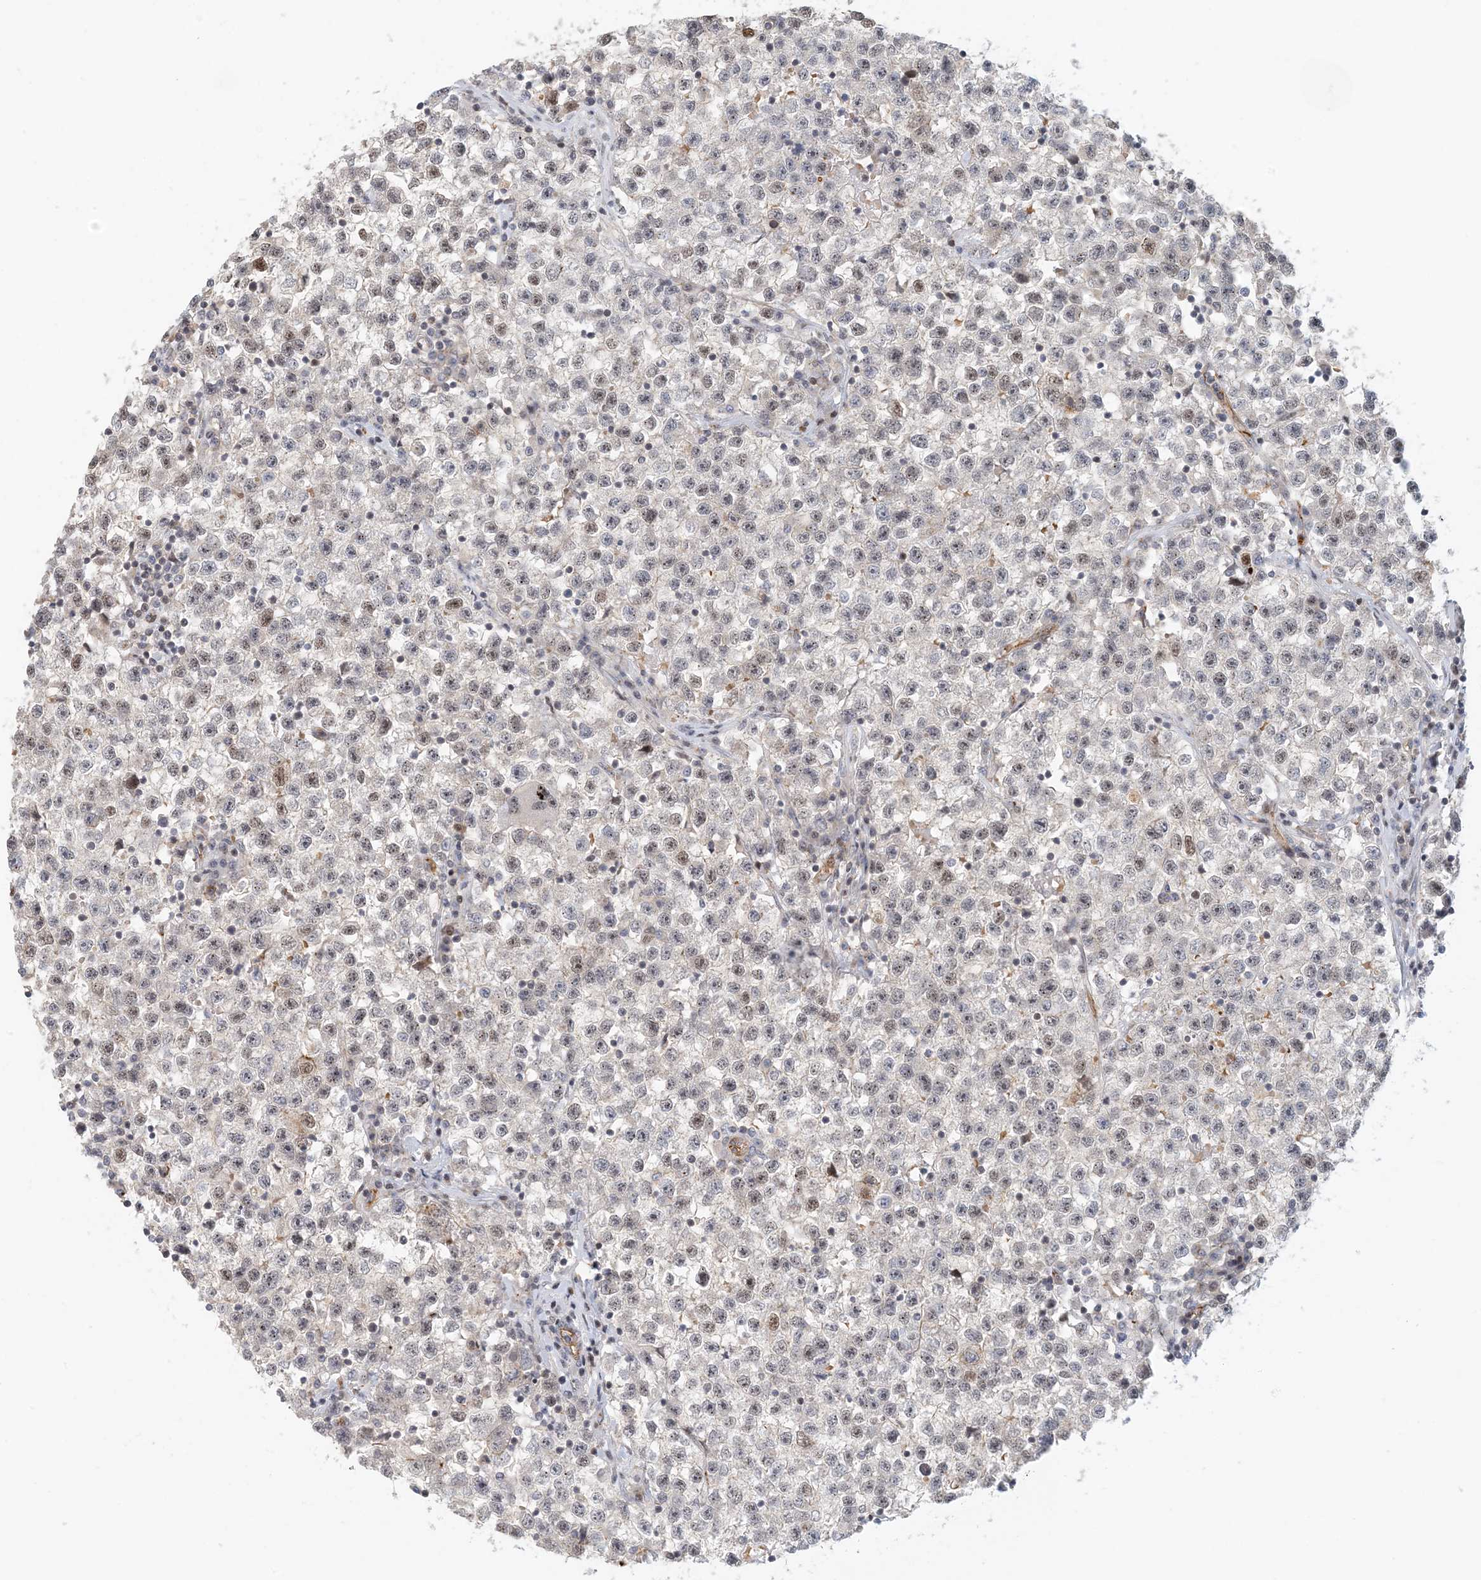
{"staining": {"intensity": "weak", "quantity": "25%-75%", "location": "nuclear"}, "tissue": "testis cancer", "cell_type": "Tumor cells", "image_type": "cancer", "snomed": [{"axis": "morphology", "description": "Seminoma, NOS"}, {"axis": "topography", "description": "Testis"}], "caption": "Immunohistochemistry photomicrograph of testis cancer (seminoma) stained for a protein (brown), which demonstrates low levels of weak nuclear expression in approximately 25%-75% of tumor cells.", "gene": "MAPKBP1", "patient": {"sex": "male", "age": 22}}